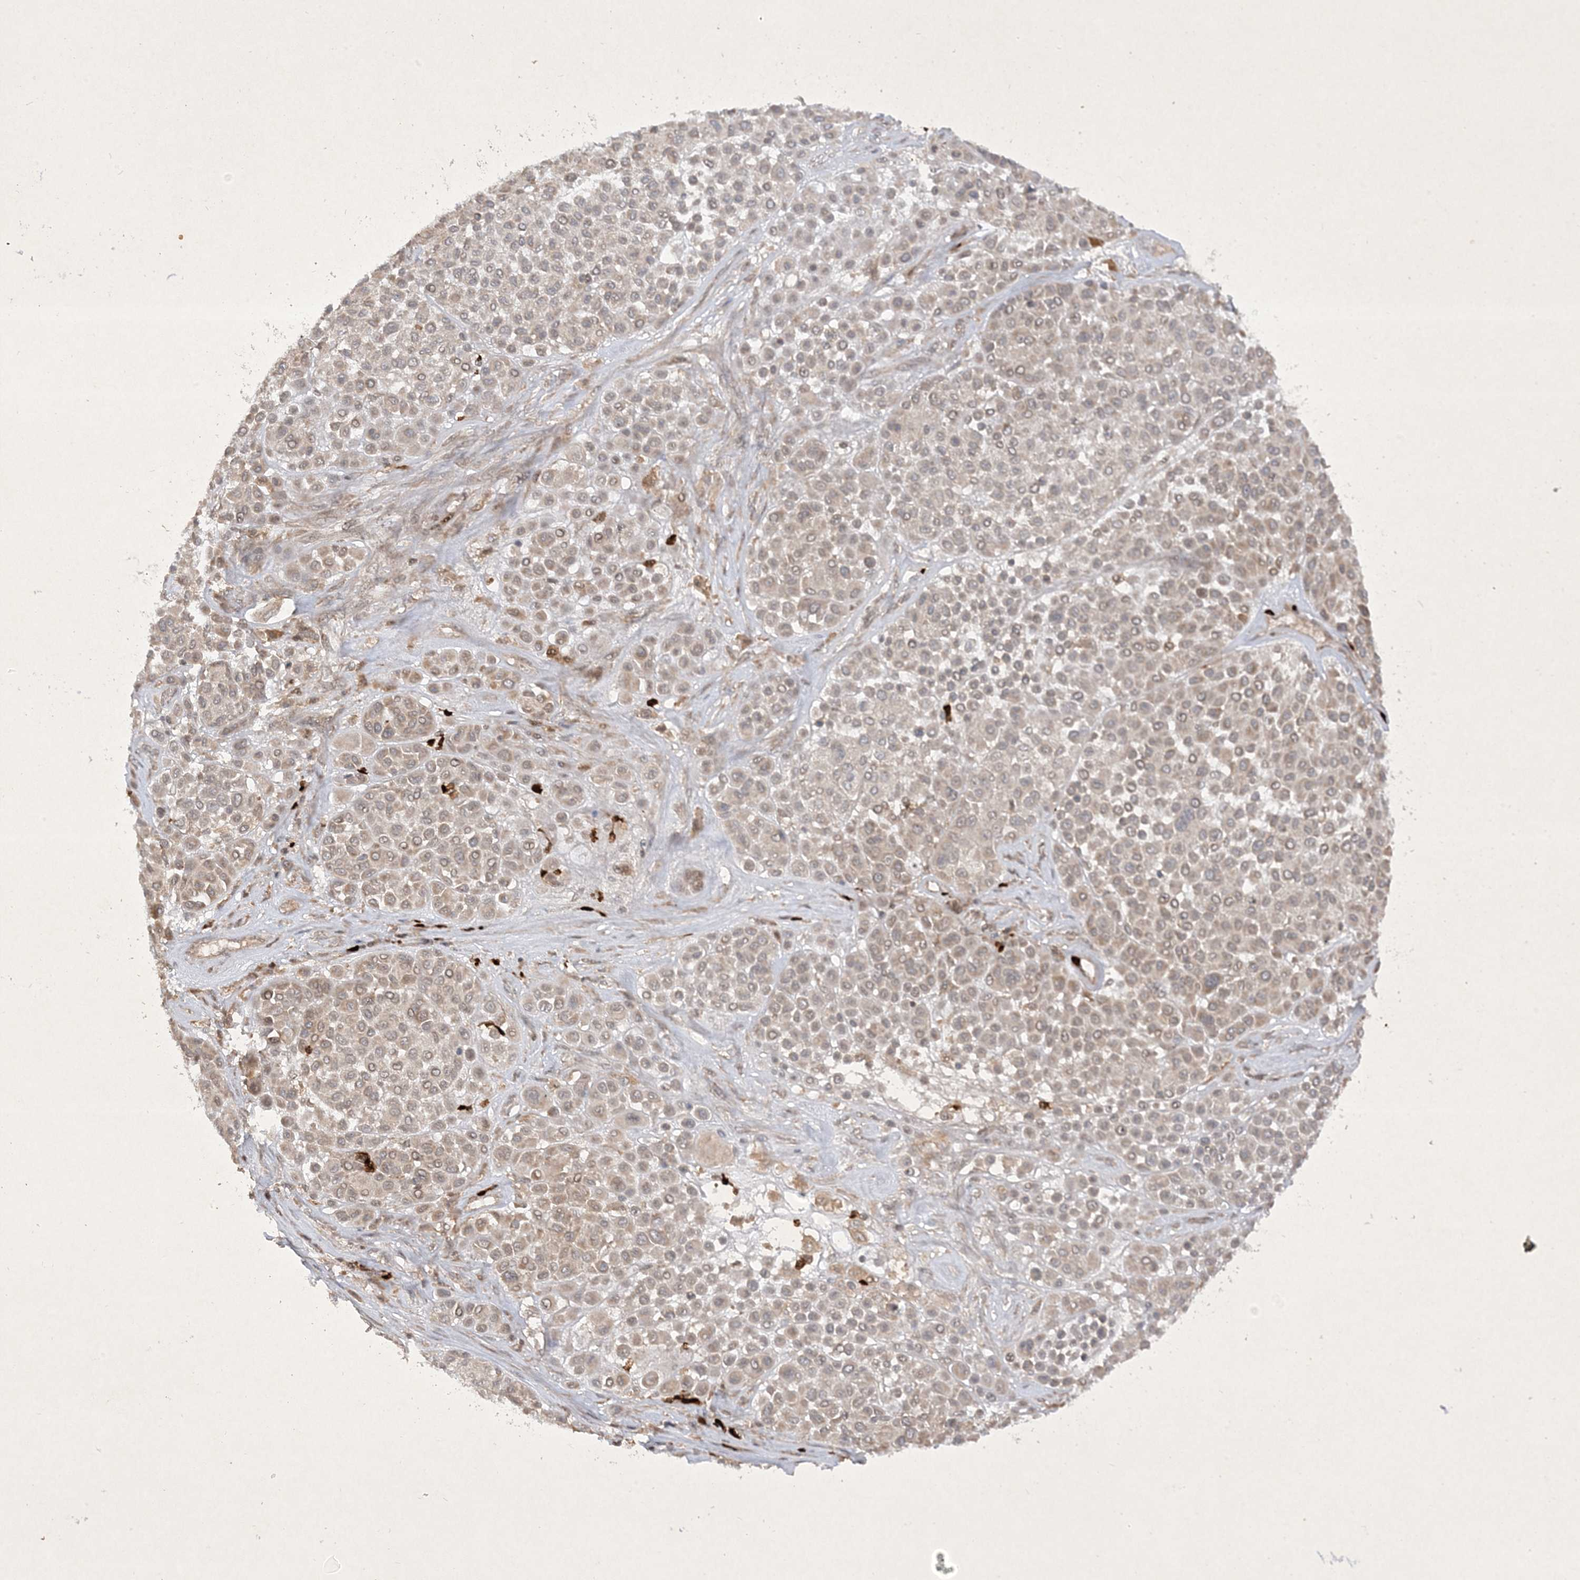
{"staining": {"intensity": "negative", "quantity": "none", "location": "none"}, "tissue": "melanoma", "cell_type": "Tumor cells", "image_type": "cancer", "snomed": [{"axis": "morphology", "description": "Malignant melanoma, Metastatic site"}, {"axis": "topography", "description": "Soft tissue"}], "caption": "Image shows no protein expression in tumor cells of melanoma tissue. (Stains: DAB immunohistochemistry with hematoxylin counter stain, Microscopy: brightfield microscopy at high magnification).", "gene": "ZNF213", "patient": {"sex": "male", "age": 41}}